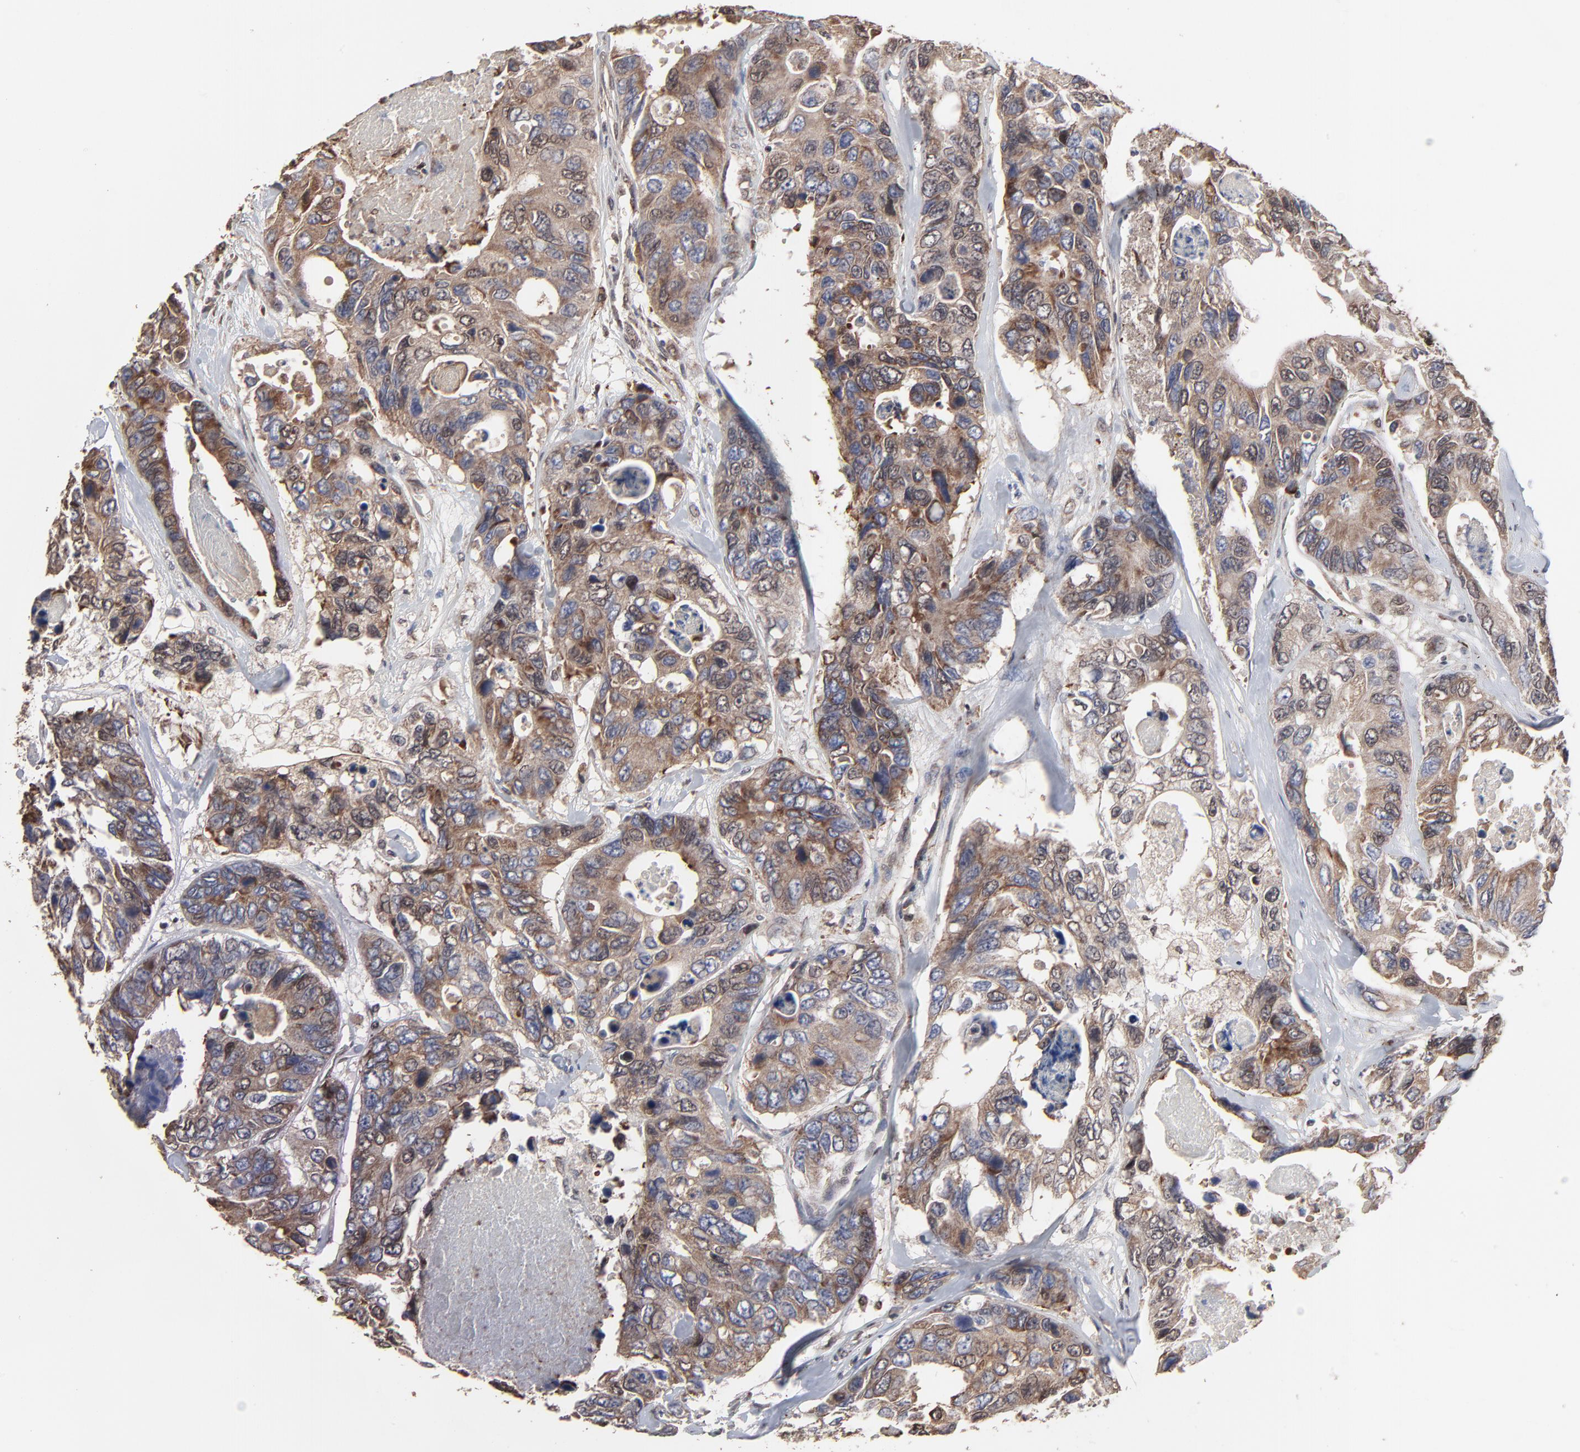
{"staining": {"intensity": "moderate", "quantity": ">75%", "location": "cytoplasmic/membranous"}, "tissue": "colorectal cancer", "cell_type": "Tumor cells", "image_type": "cancer", "snomed": [{"axis": "morphology", "description": "Adenocarcinoma, NOS"}, {"axis": "topography", "description": "Colon"}], "caption": "A brown stain labels moderate cytoplasmic/membranous expression of a protein in human colorectal cancer tumor cells.", "gene": "CHM", "patient": {"sex": "female", "age": 86}}